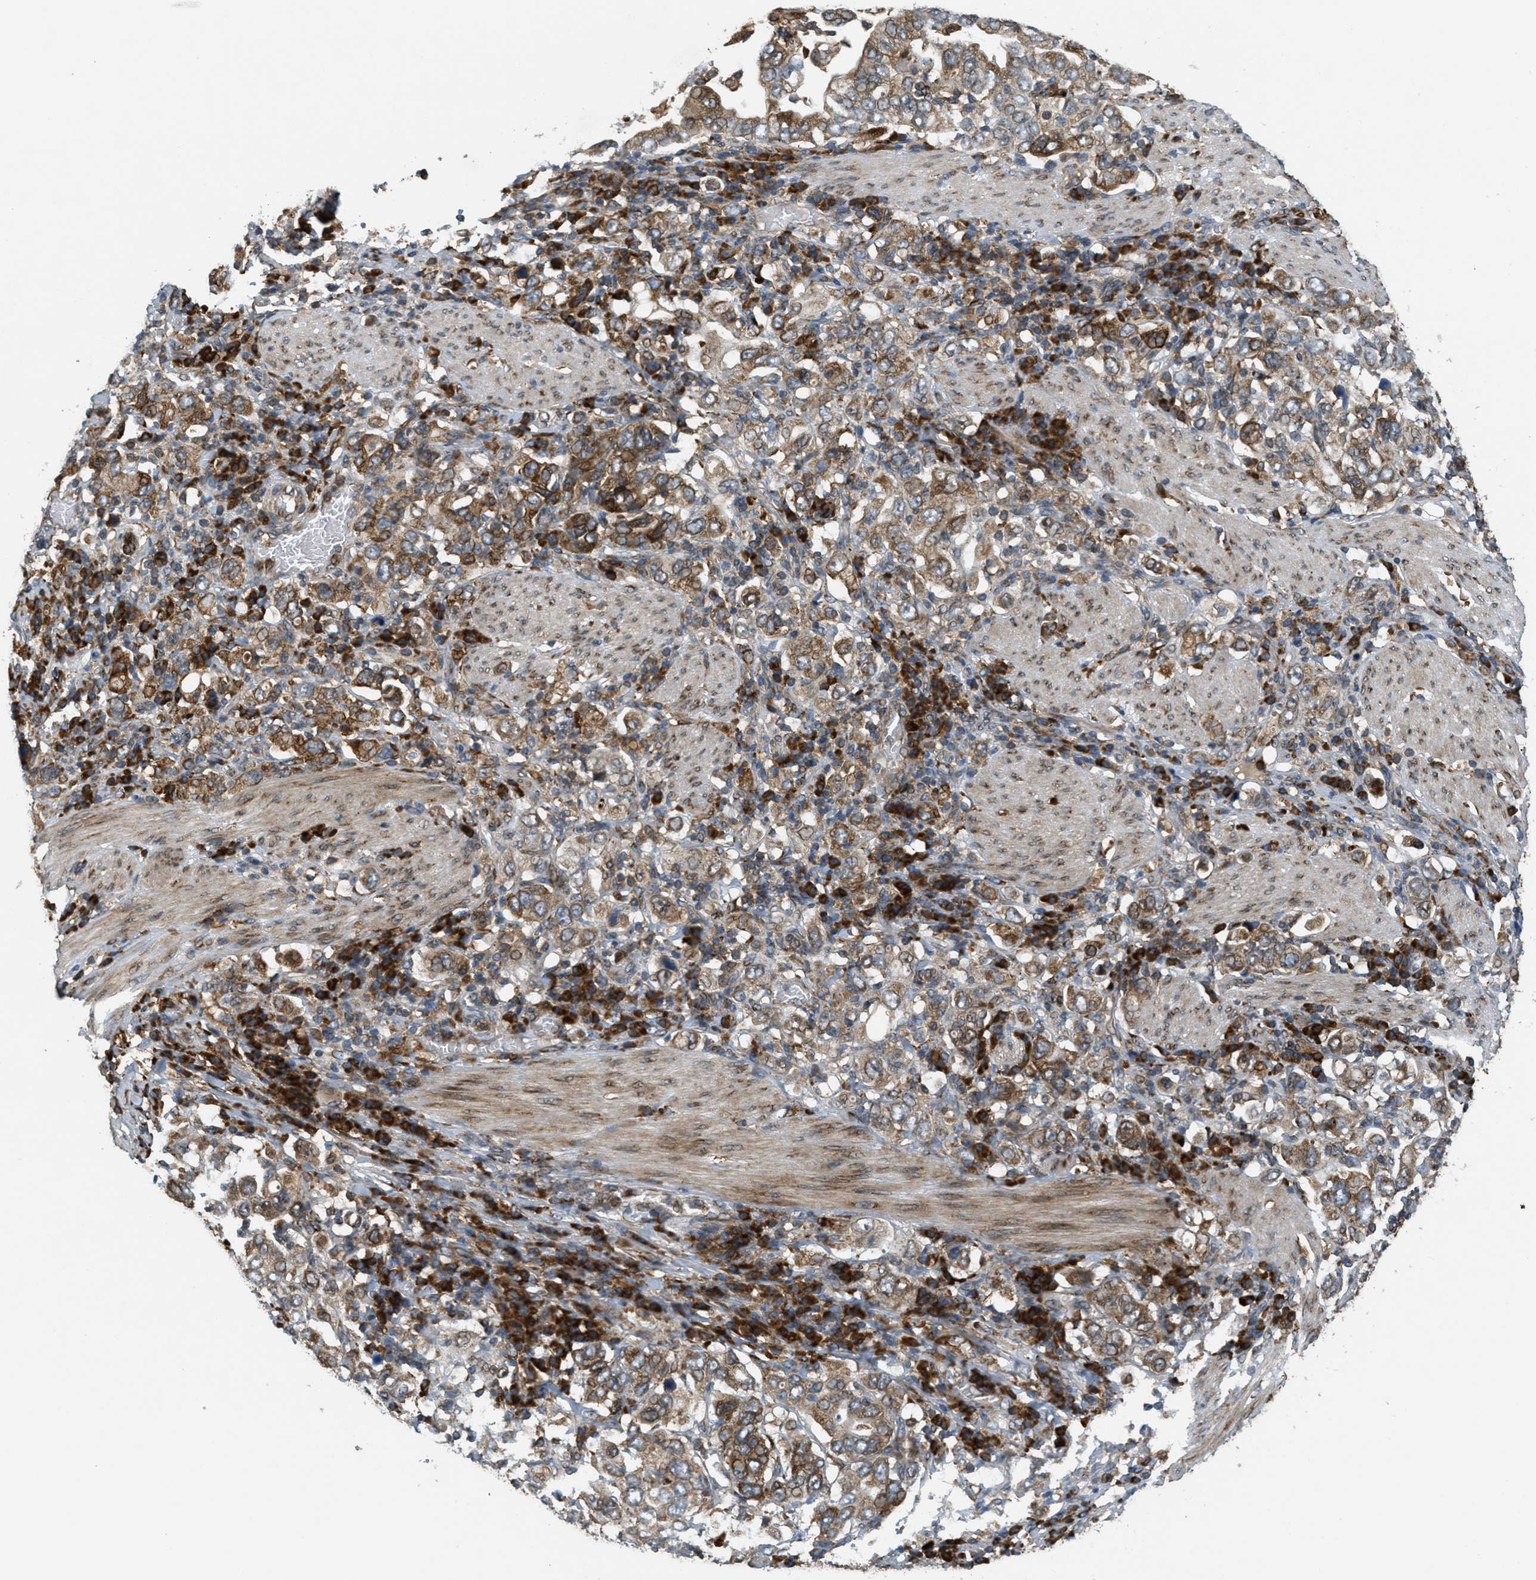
{"staining": {"intensity": "moderate", "quantity": ">75%", "location": "cytoplasmic/membranous"}, "tissue": "stomach cancer", "cell_type": "Tumor cells", "image_type": "cancer", "snomed": [{"axis": "morphology", "description": "Adenocarcinoma, NOS"}, {"axis": "topography", "description": "Stomach, upper"}], "caption": "Human adenocarcinoma (stomach) stained with a protein marker demonstrates moderate staining in tumor cells.", "gene": "PCDH18", "patient": {"sex": "male", "age": 62}}